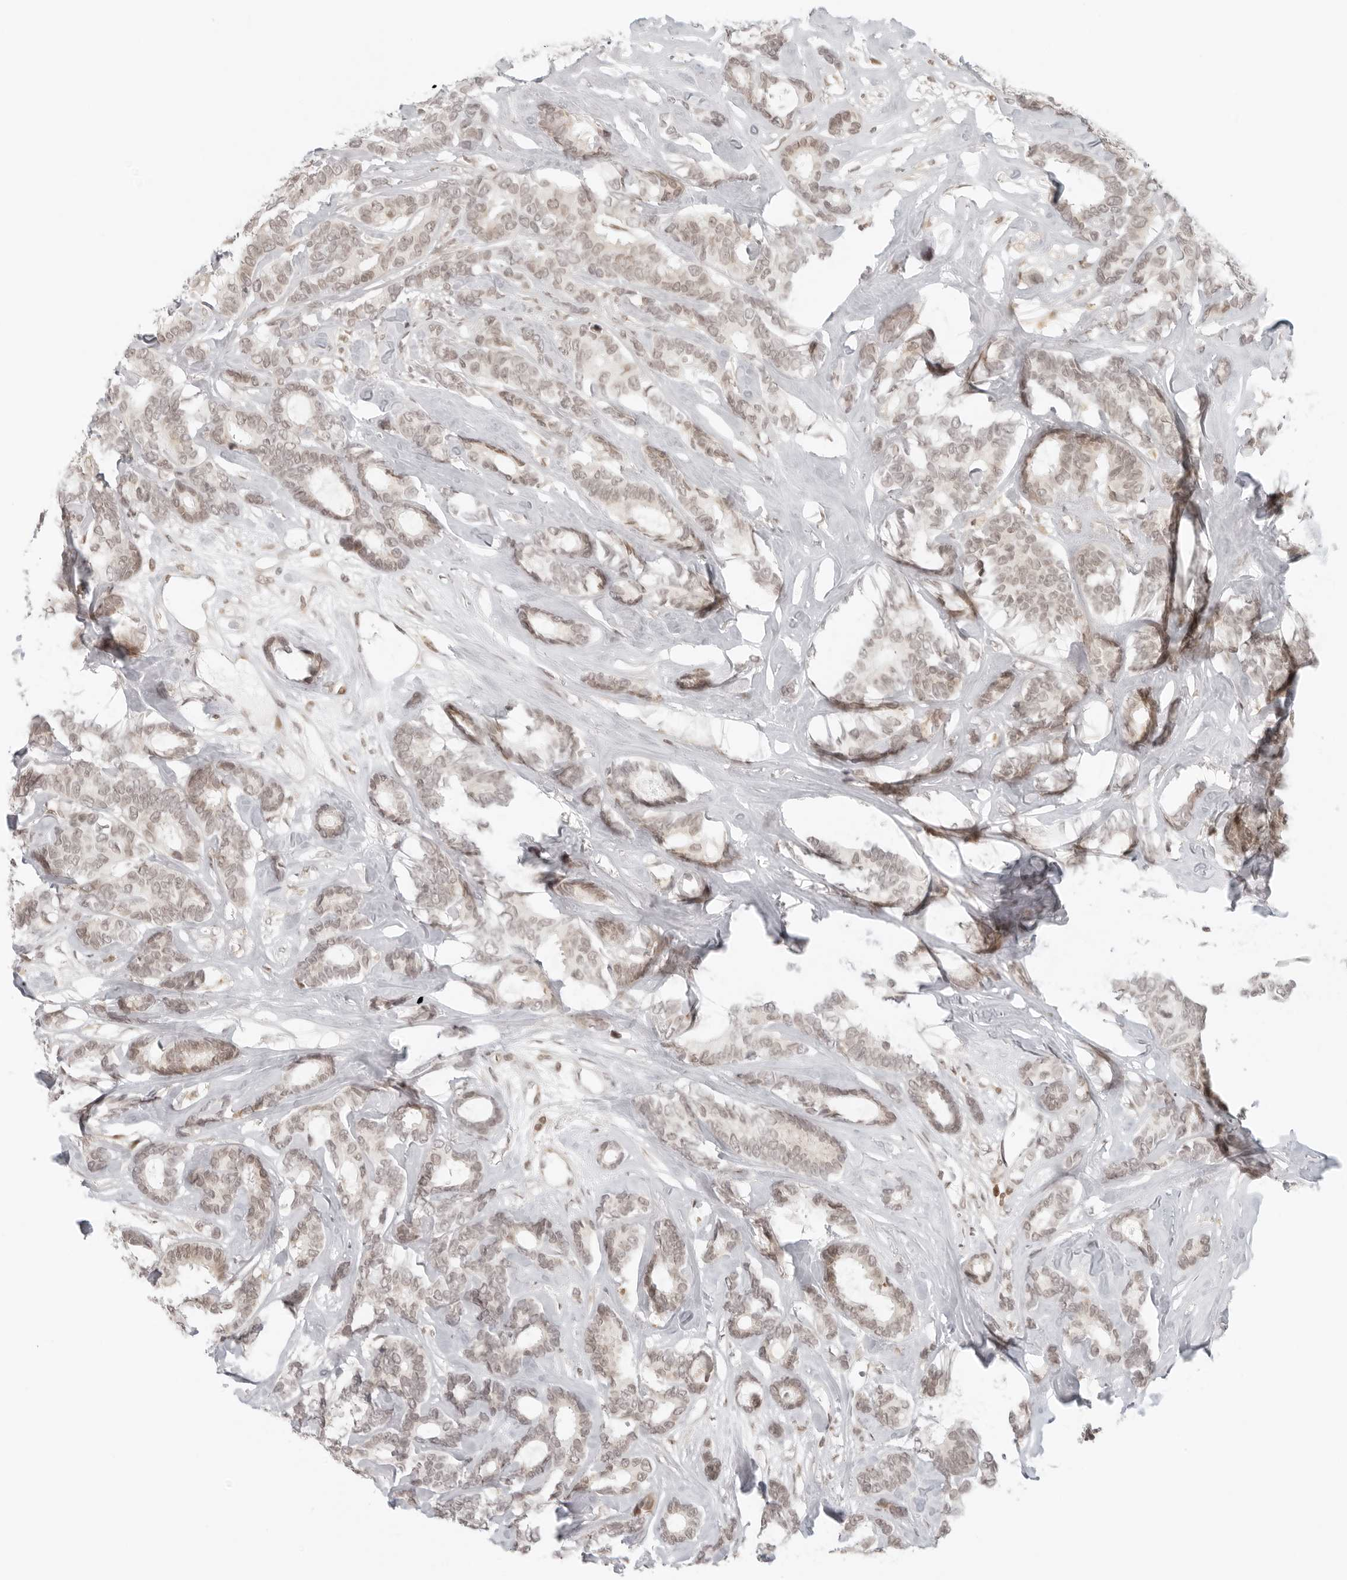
{"staining": {"intensity": "weak", "quantity": ">75%", "location": "nuclear"}, "tissue": "breast cancer", "cell_type": "Tumor cells", "image_type": "cancer", "snomed": [{"axis": "morphology", "description": "Duct carcinoma"}, {"axis": "topography", "description": "Breast"}], "caption": "Weak nuclear positivity is appreciated in about >75% of tumor cells in breast cancer (intraductal carcinoma).", "gene": "ZNF407", "patient": {"sex": "female", "age": 87}}